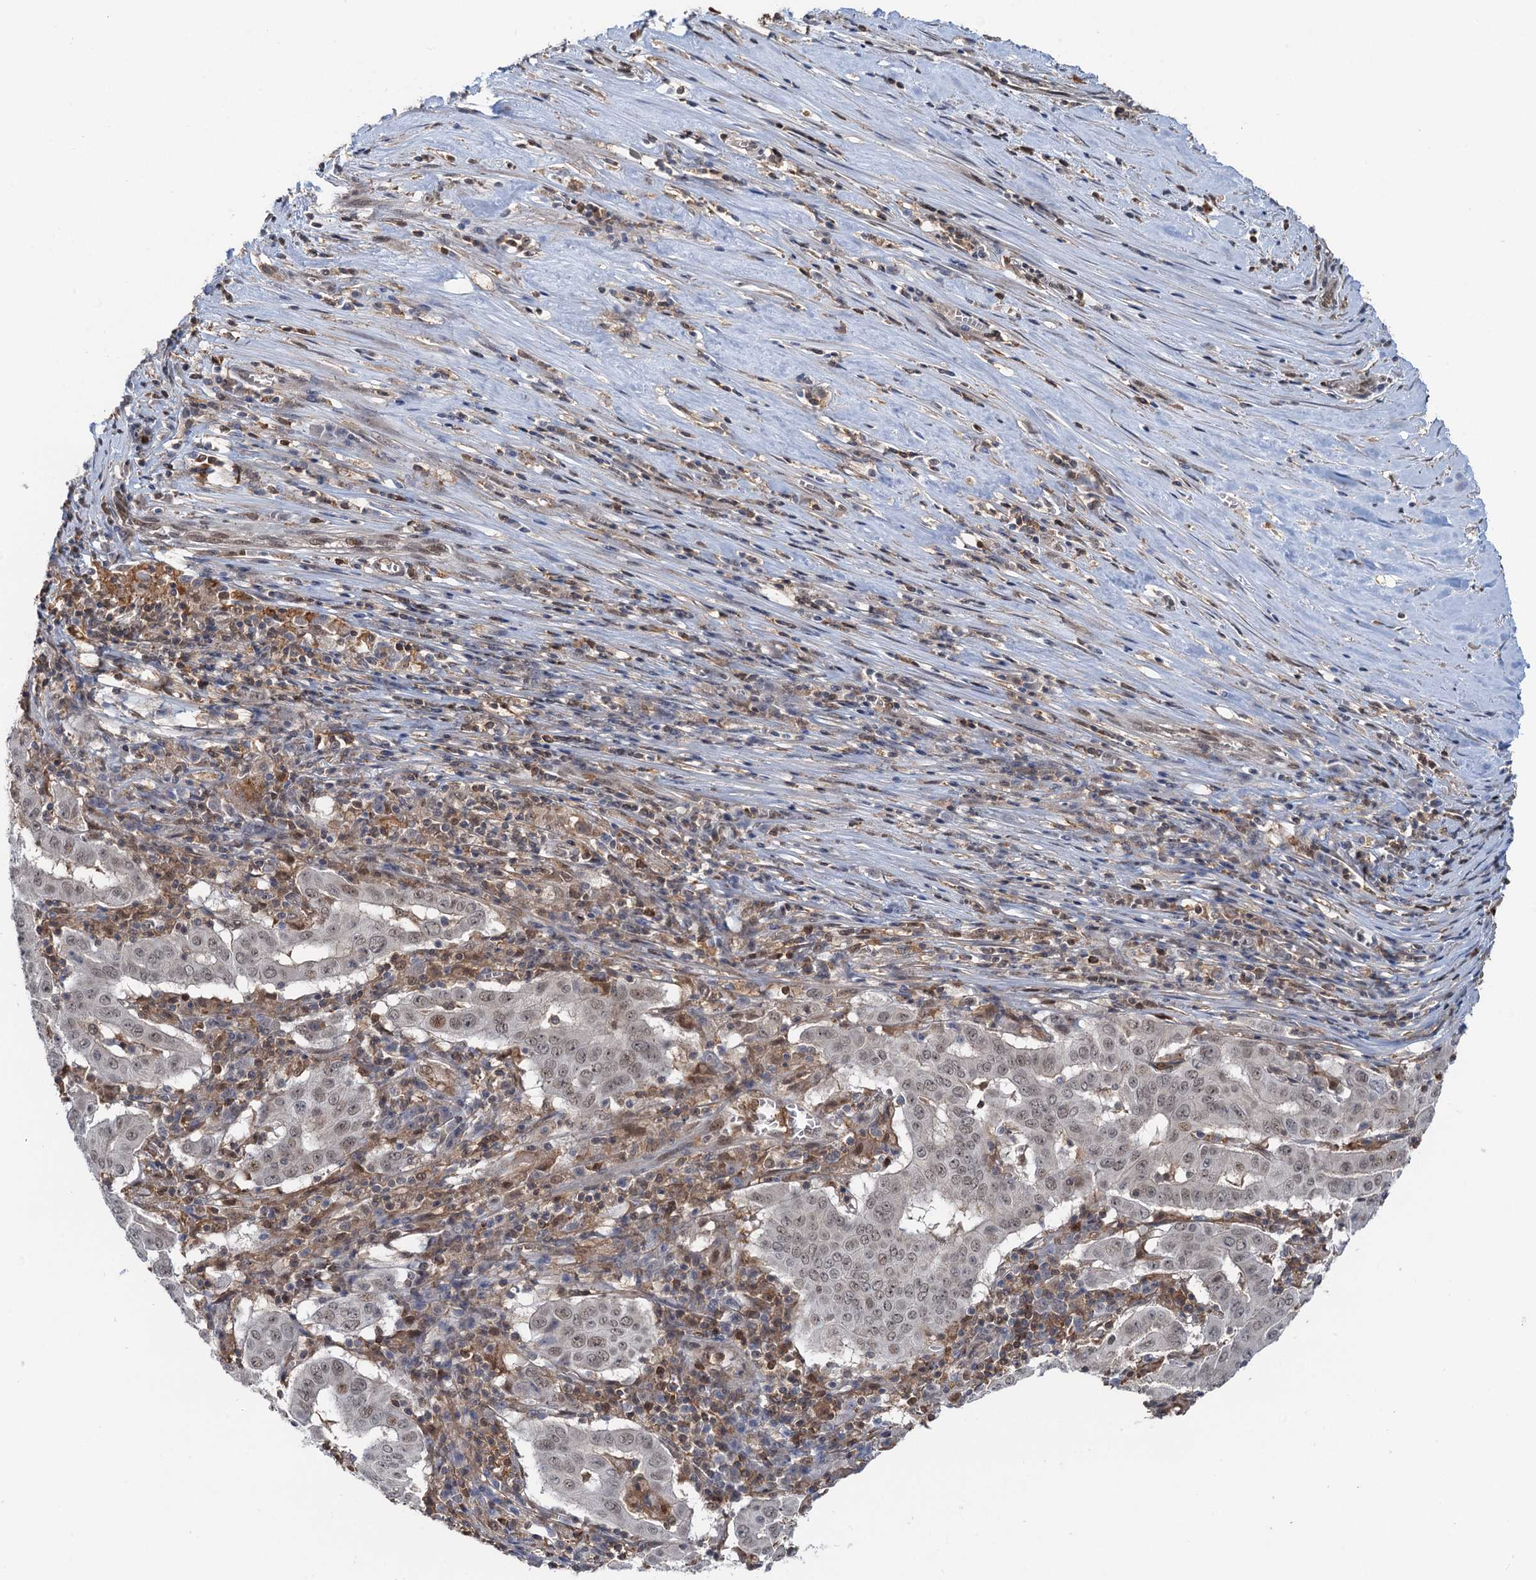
{"staining": {"intensity": "weak", "quantity": ">75%", "location": "nuclear"}, "tissue": "pancreatic cancer", "cell_type": "Tumor cells", "image_type": "cancer", "snomed": [{"axis": "morphology", "description": "Adenocarcinoma, NOS"}, {"axis": "topography", "description": "Pancreas"}], "caption": "Pancreatic cancer (adenocarcinoma) stained with DAB immunohistochemistry (IHC) reveals low levels of weak nuclear expression in approximately >75% of tumor cells. (DAB = brown stain, brightfield microscopy at high magnification).", "gene": "ZNF609", "patient": {"sex": "male", "age": 63}}